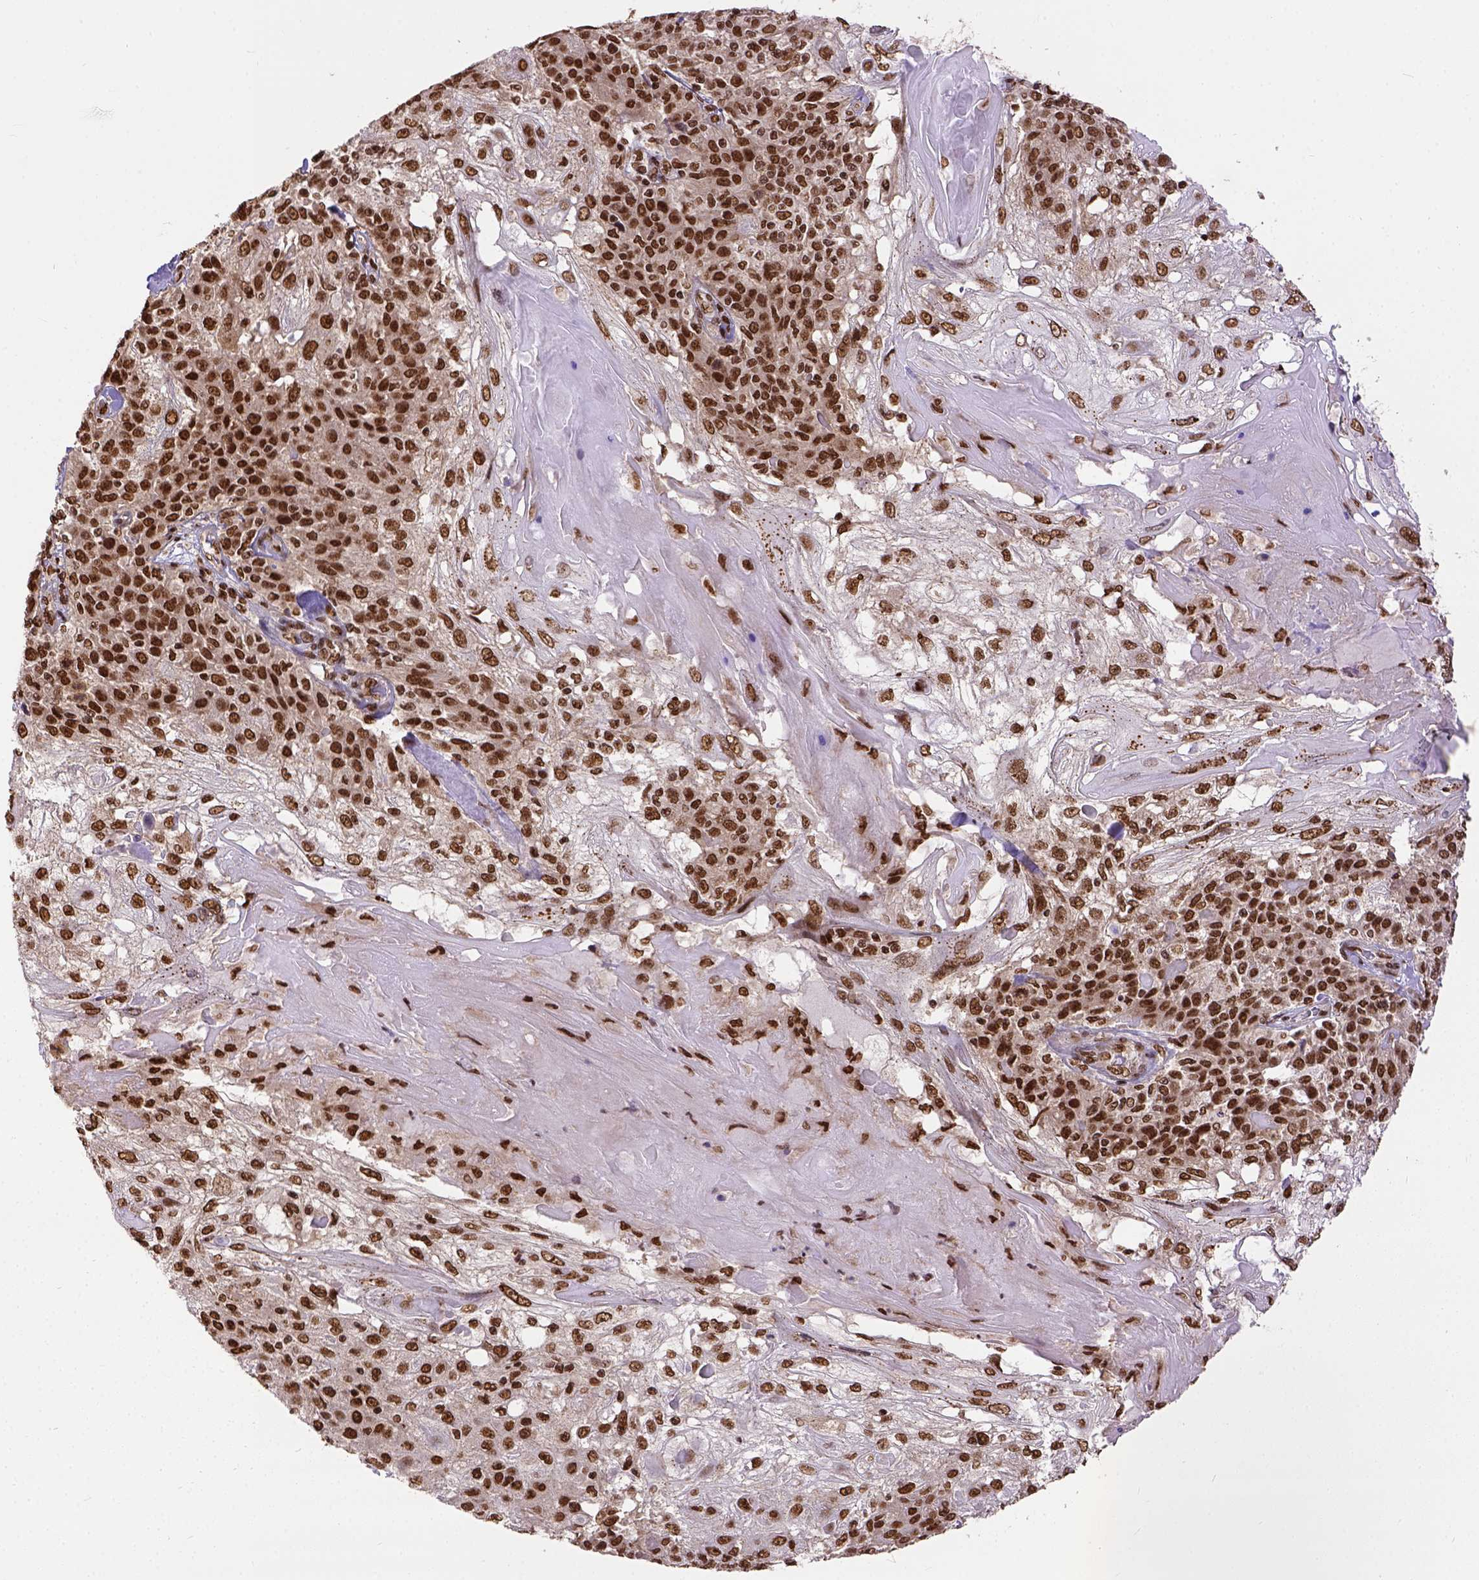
{"staining": {"intensity": "strong", "quantity": ">75%", "location": "nuclear"}, "tissue": "skin cancer", "cell_type": "Tumor cells", "image_type": "cancer", "snomed": [{"axis": "morphology", "description": "Normal tissue, NOS"}, {"axis": "morphology", "description": "Squamous cell carcinoma, NOS"}, {"axis": "topography", "description": "Skin"}], "caption": "IHC micrograph of skin cancer (squamous cell carcinoma) stained for a protein (brown), which shows high levels of strong nuclear staining in about >75% of tumor cells.", "gene": "NACC1", "patient": {"sex": "female", "age": 83}}